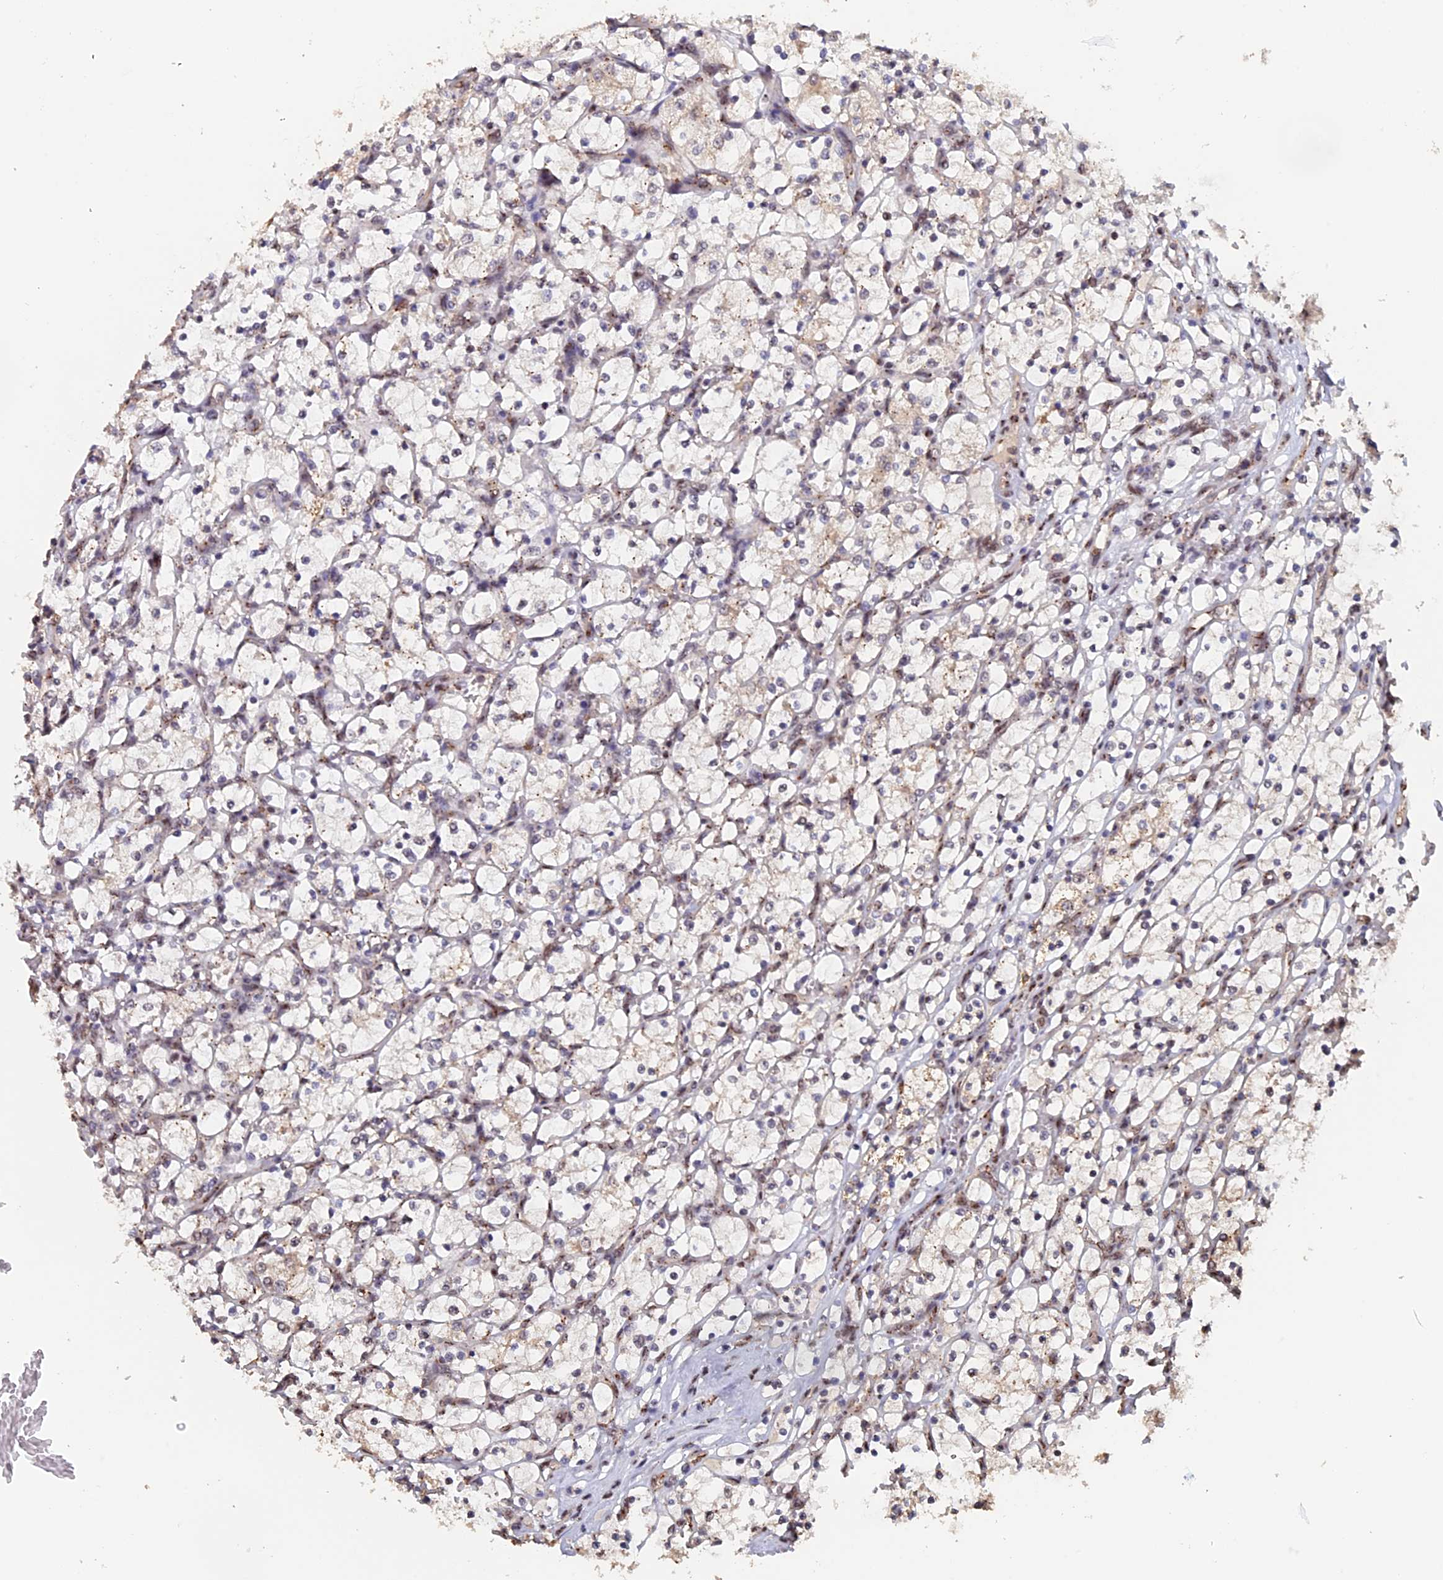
{"staining": {"intensity": "weak", "quantity": "25%-75%", "location": "cytoplasmic/membranous,nuclear"}, "tissue": "renal cancer", "cell_type": "Tumor cells", "image_type": "cancer", "snomed": [{"axis": "morphology", "description": "Adenocarcinoma, NOS"}, {"axis": "topography", "description": "Kidney"}], "caption": "An IHC micrograph of tumor tissue is shown. Protein staining in brown highlights weak cytoplasmic/membranous and nuclear positivity in renal cancer within tumor cells. (Stains: DAB (3,3'-diaminobenzidine) in brown, nuclei in blue, Microscopy: brightfield microscopy at high magnification).", "gene": "PIGQ", "patient": {"sex": "female", "age": 69}}